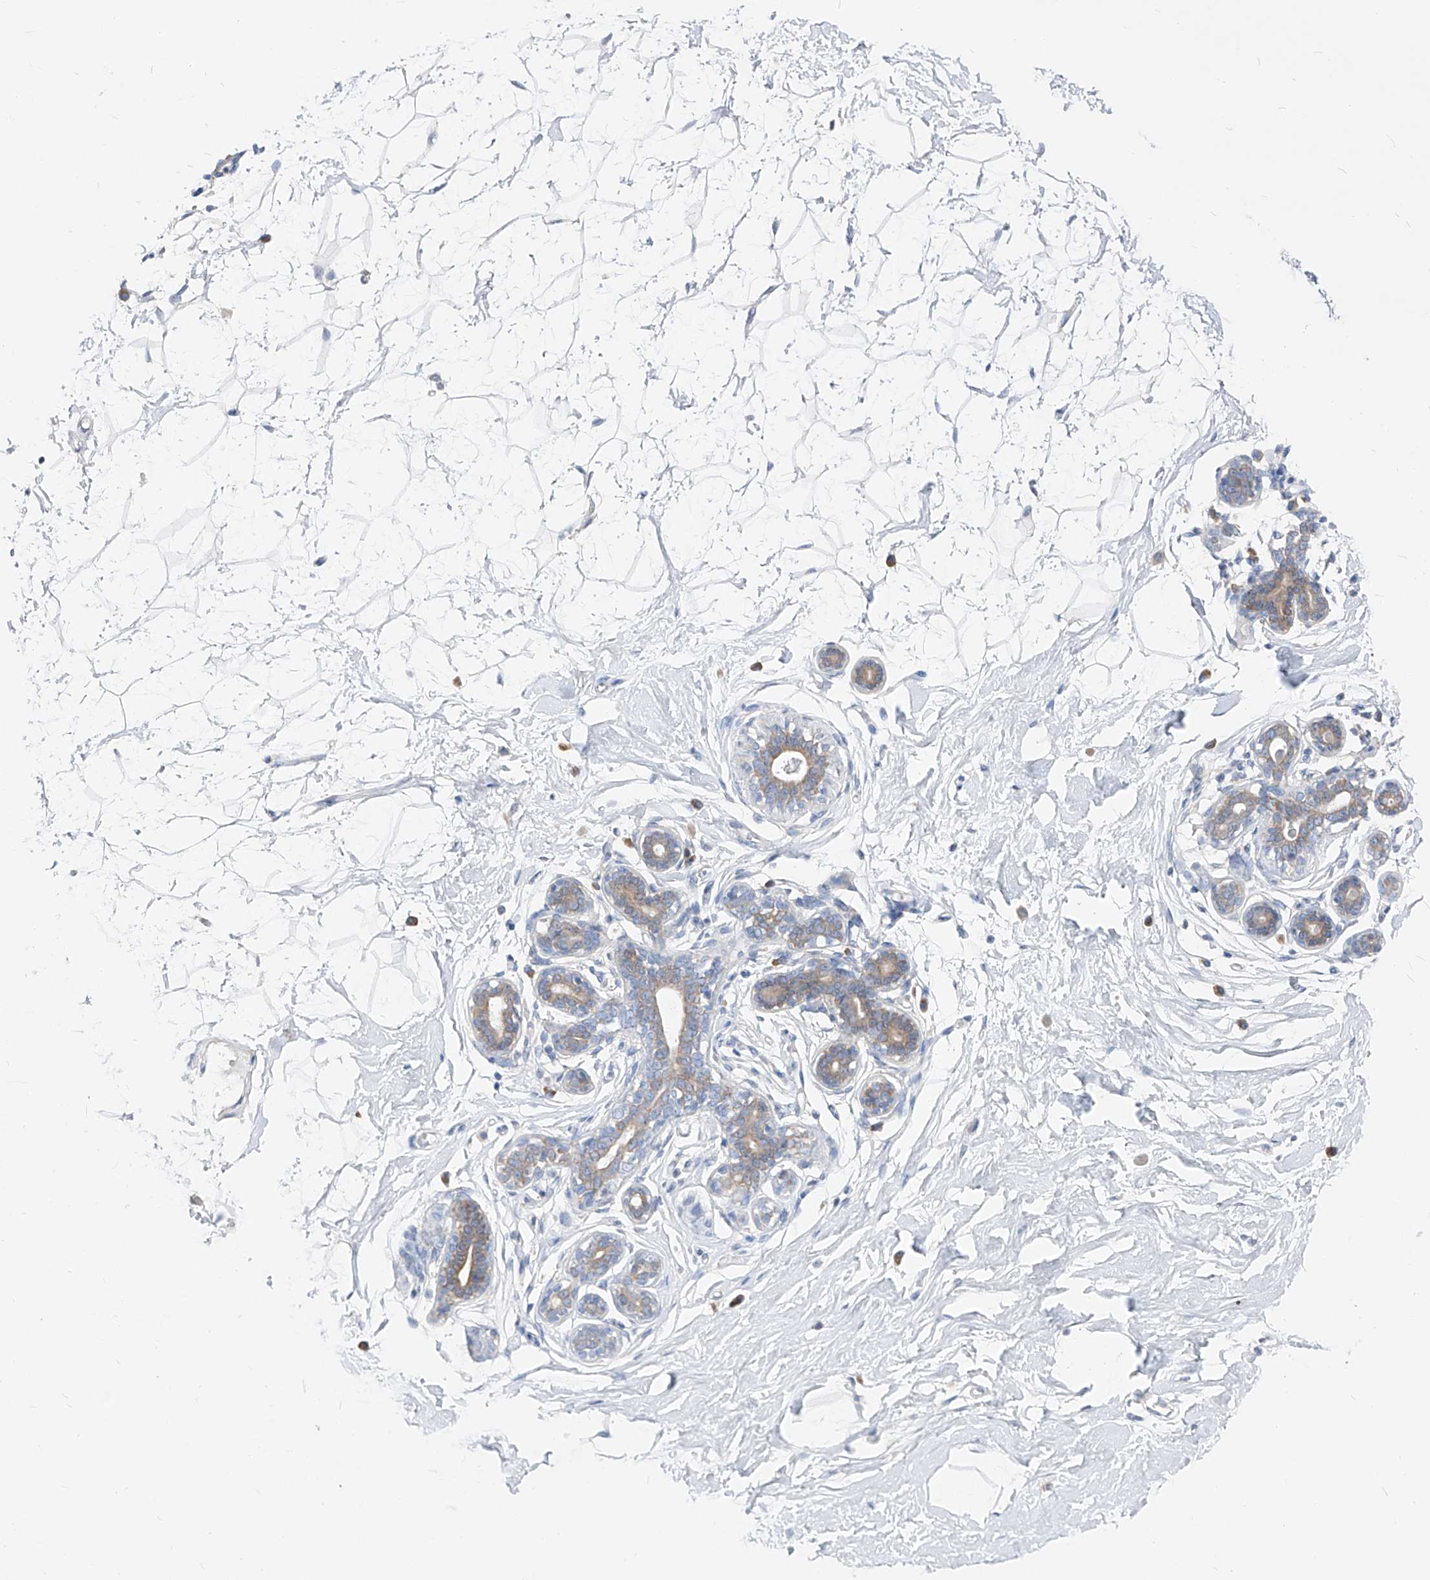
{"staining": {"intensity": "negative", "quantity": "none", "location": "none"}, "tissue": "breast", "cell_type": "Adipocytes", "image_type": "normal", "snomed": [{"axis": "morphology", "description": "Normal tissue, NOS"}, {"axis": "morphology", "description": "Adenoma, NOS"}, {"axis": "topography", "description": "Breast"}], "caption": "This is a histopathology image of IHC staining of normal breast, which shows no expression in adipocytes.", "gene": "UFL1", "patient": {"sex": "female", "age": 23}}